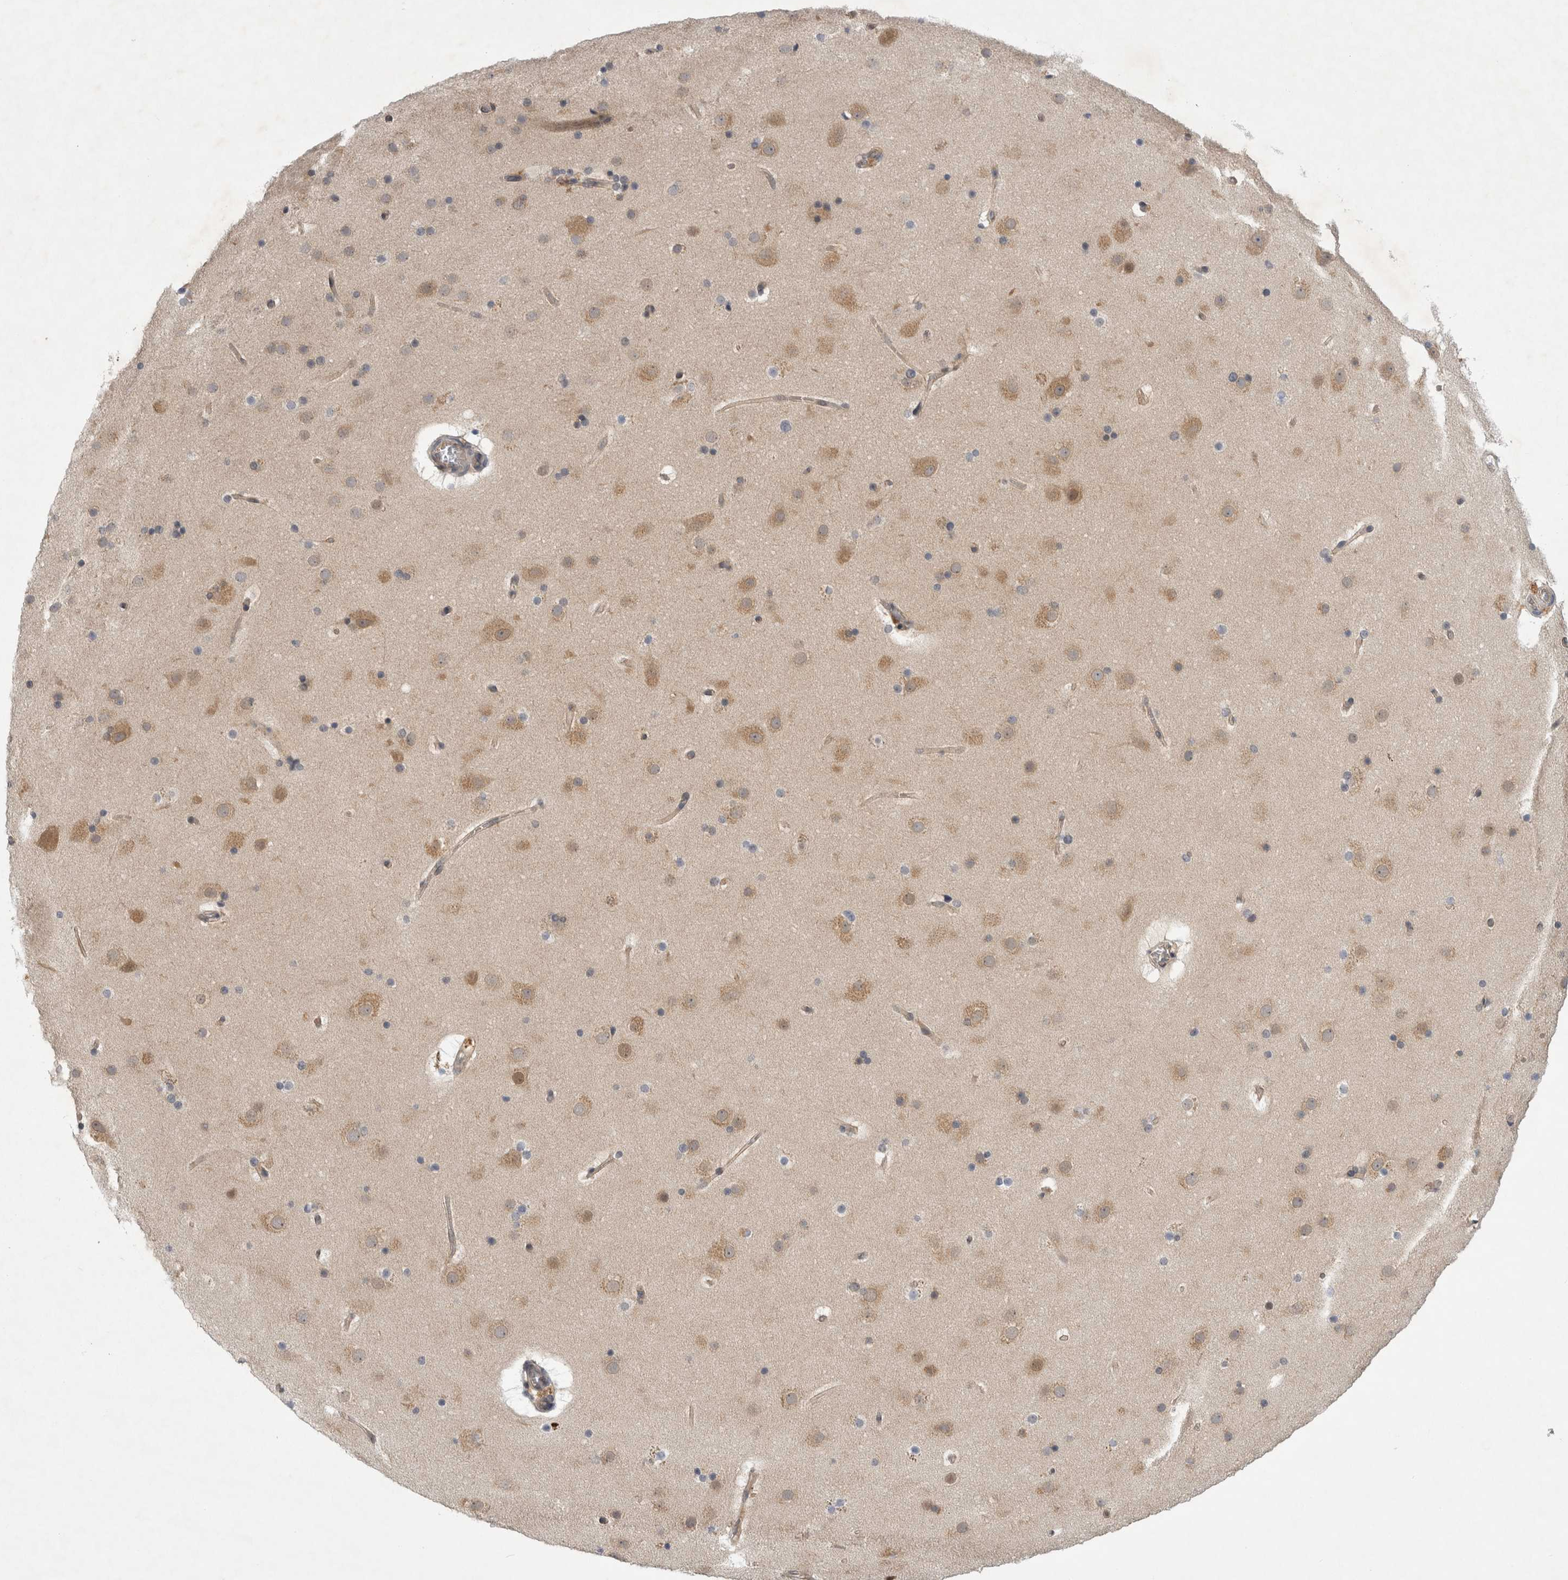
{"staining": {"intensity": "weak", "quantity": ">75%", "location": "cytoplasmic/membranous"}, "tissue": "cerebral cortex", "cell_type": "Endothelial cells", "image_type": "normal", "snomed": [{"axis": "morphology", "description": "Normal tissue, NOS"}, {"axis": "topography", "description": "Cerebral cortex"}], "caption": "Endothelial cells reveal low levels of weak cytoplasmic/membranous positivity in about >75% of cells in normal human cerebral cortex. (IHC, brightfield microscopy, high magnification).", "gene": "PSMB2", "patient": {"sex": "male", "age": 57}}